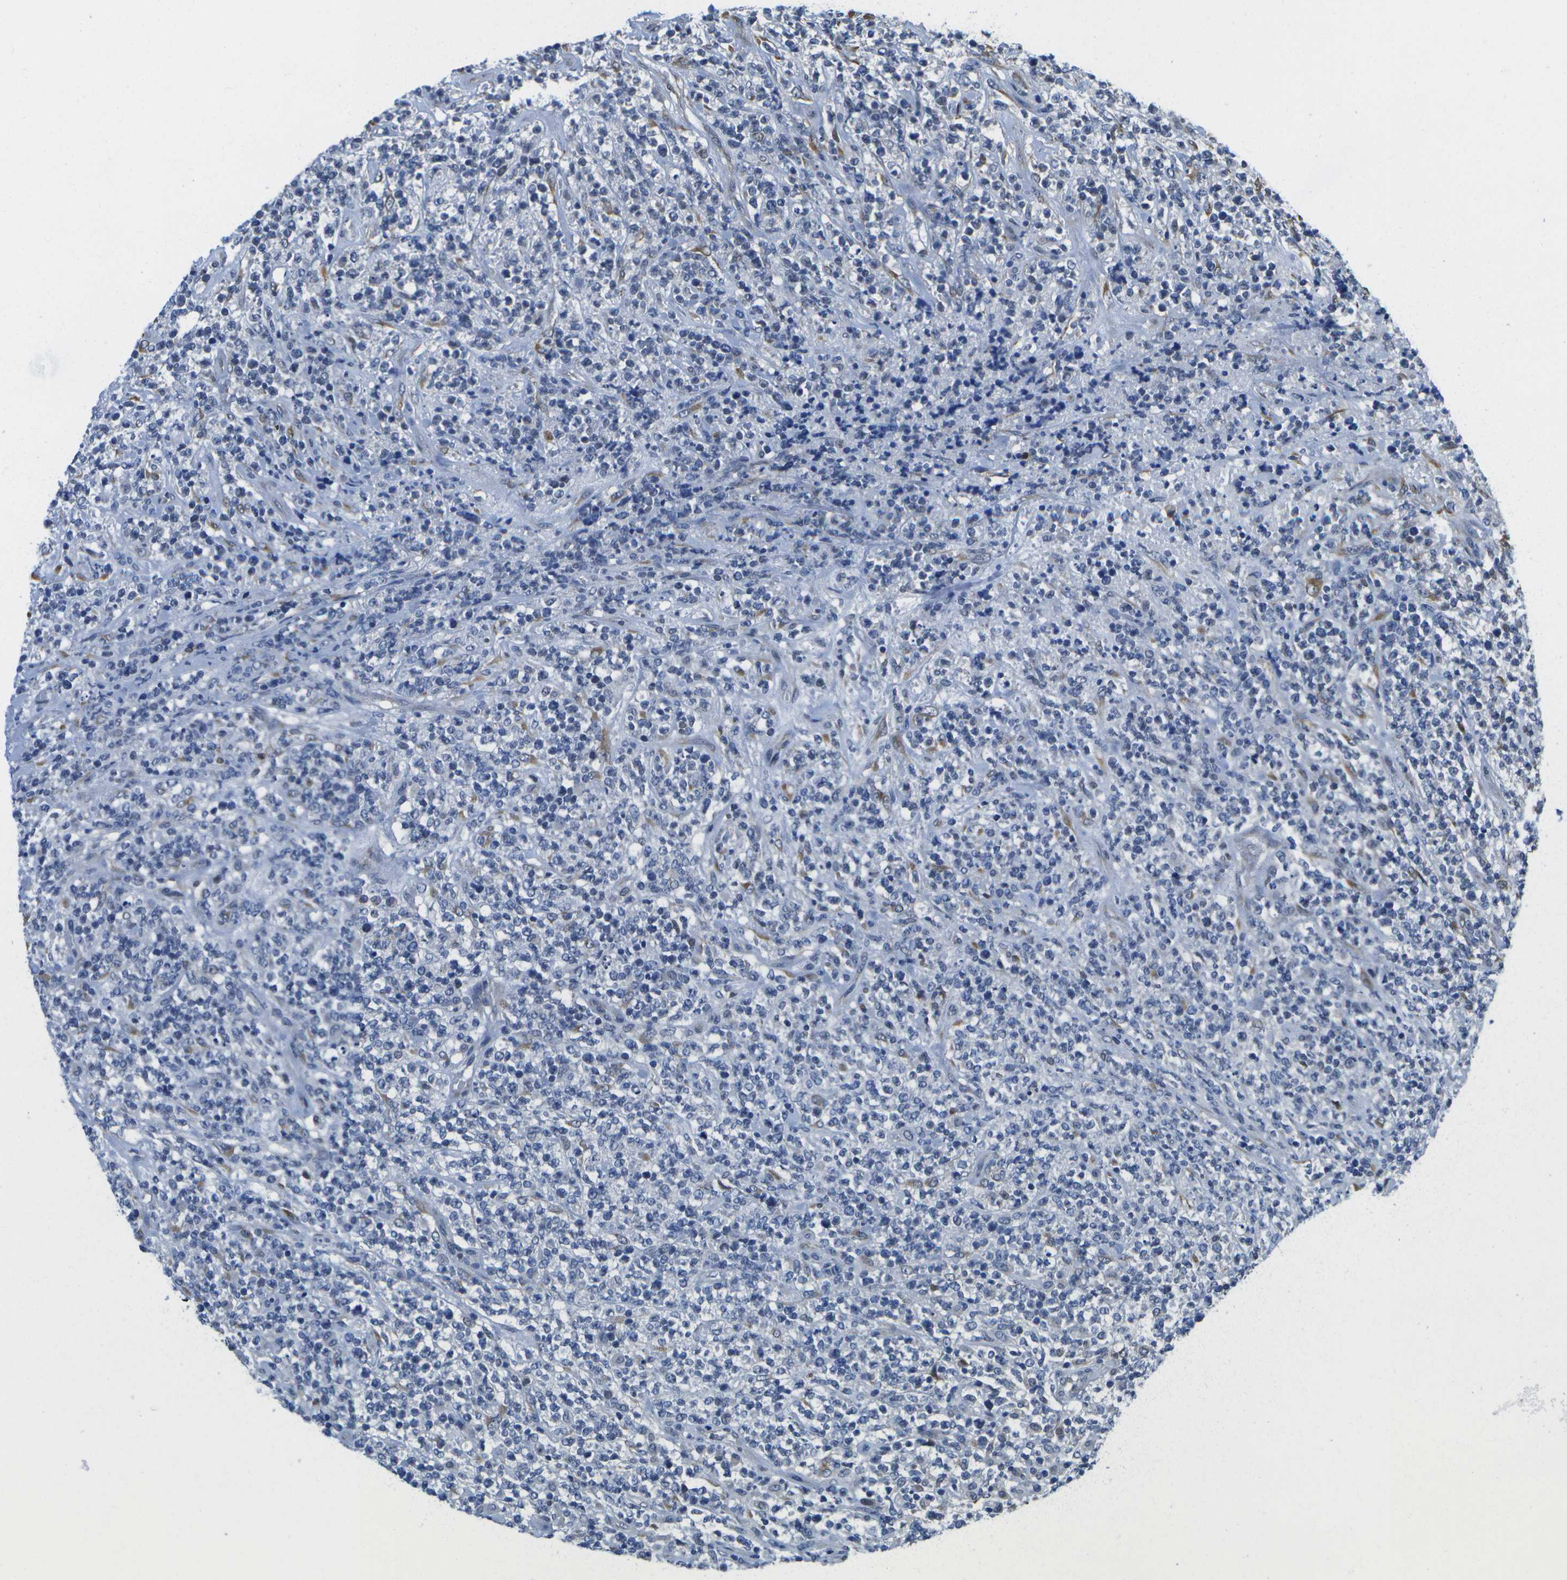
{"staining": {"intensity": "negative", "quantity": "none", "location": "none"}, "tissue": "lymphoma", "cell_type": "Tumor cells", "image_type": "cancer", "snomed": [{"axis": "morphology", "description": "Malignant lymphoma, non-Hodgkin's type, High grade"}, {"axis": "topography", "description": "Soft tissue"}], "caption": "High magnification brightfield microscopy of high-grade malignant lymphoma, non-Hodgkin's type stained with DAB (brown) and counterstained with hematoxylin (blue): tumor cells show no significant staining.", "gene": "DSE", "patient": {"sex": "male", "age": 18}}